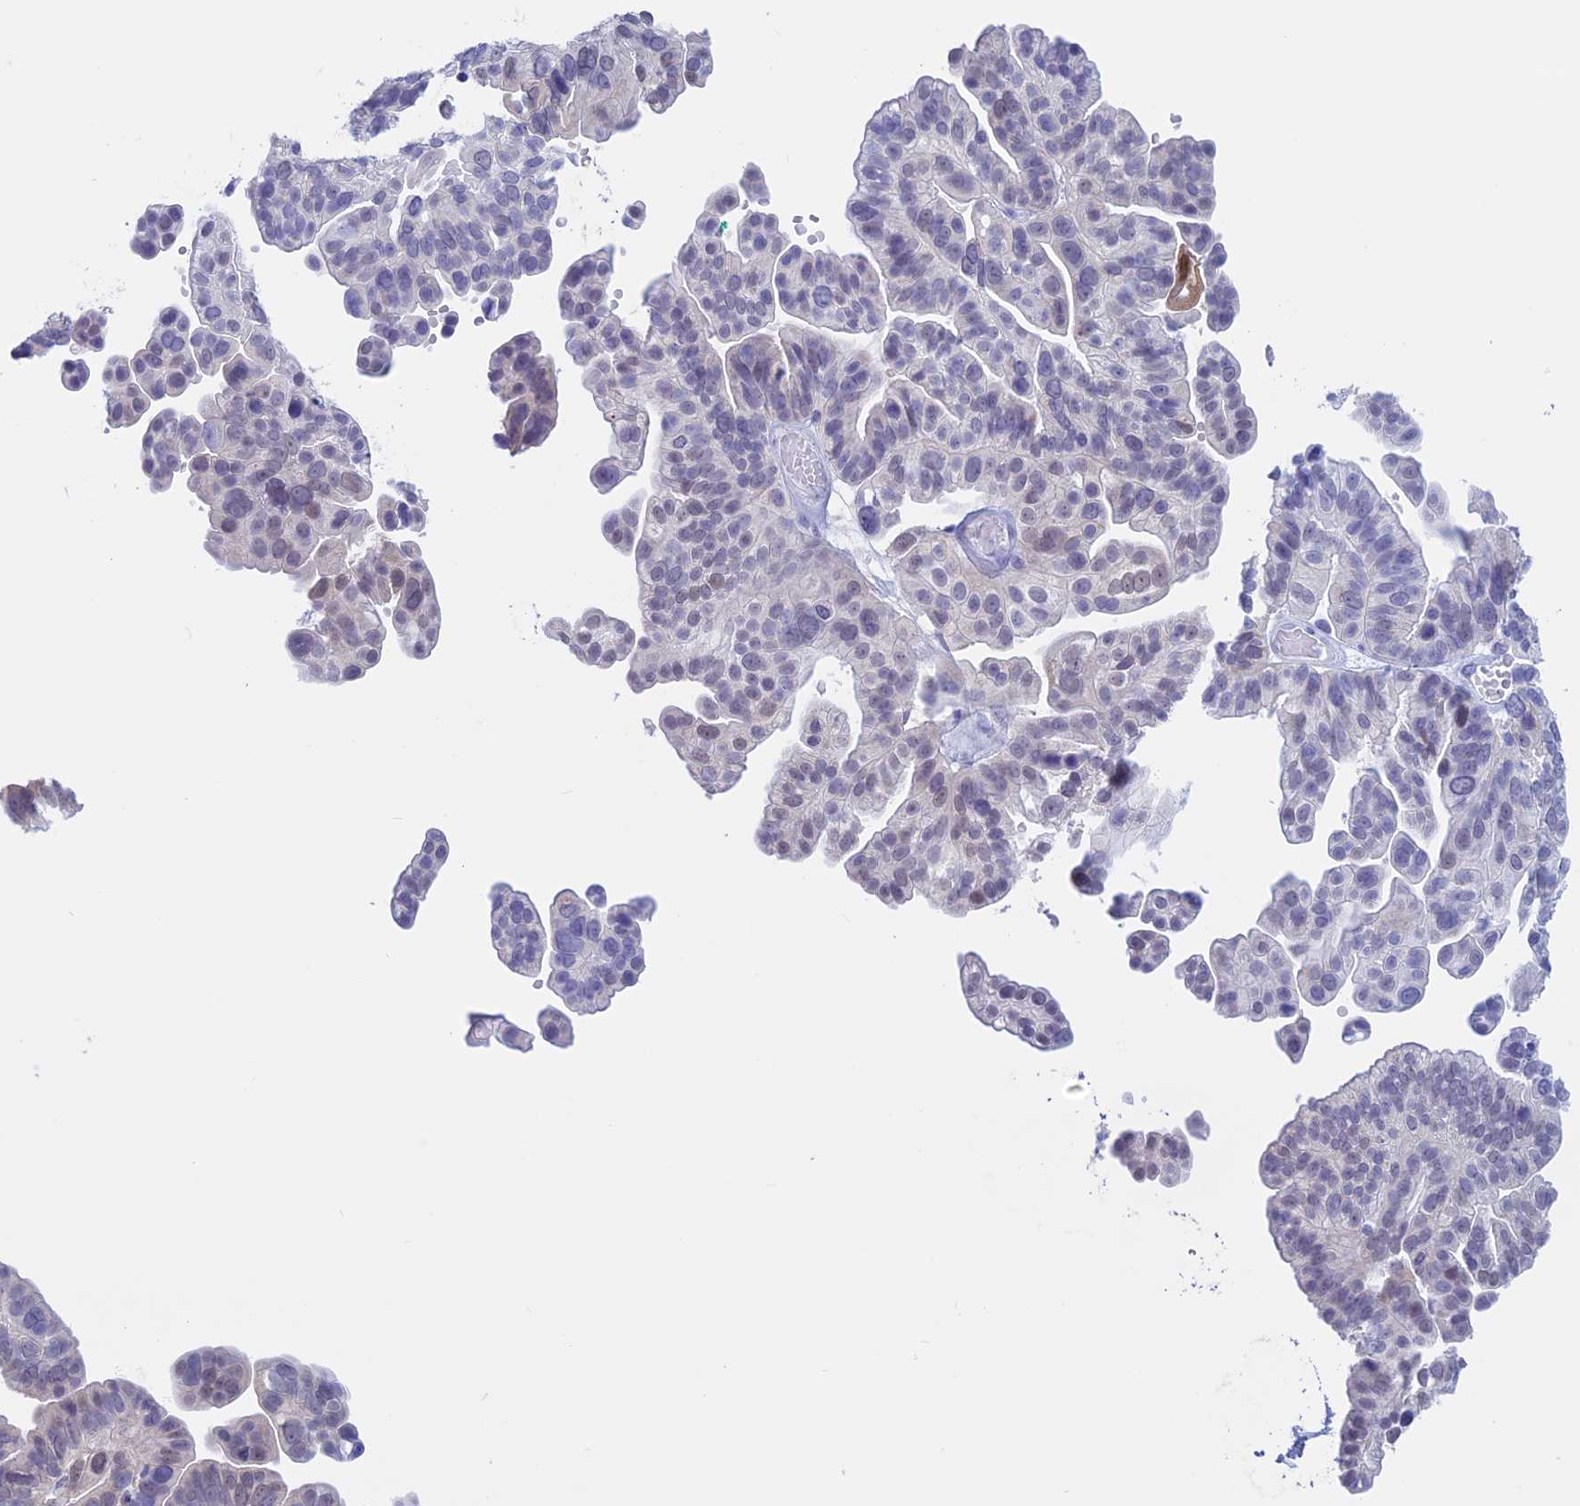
{"staining": {"intensity": "weak", "quantity": "<25%", "location": "nuclear"}, "tissue": "ovarian cancer", "cell_type": "Tumor cells", "image_type": "cancer", "snomed": [{"axis": "morphology", "description": "Cystadenocarcinoma, serous, NOS"}, {"axis": "topography", "description": "Ovary"}], "caption": "Ovarian serous cystadenocarcinoma was stained to show a protein in brown. There is no significant staining in tumor cells.", "gene": "LHFPL2", "patient": {"sex": "female", "age": 56}}